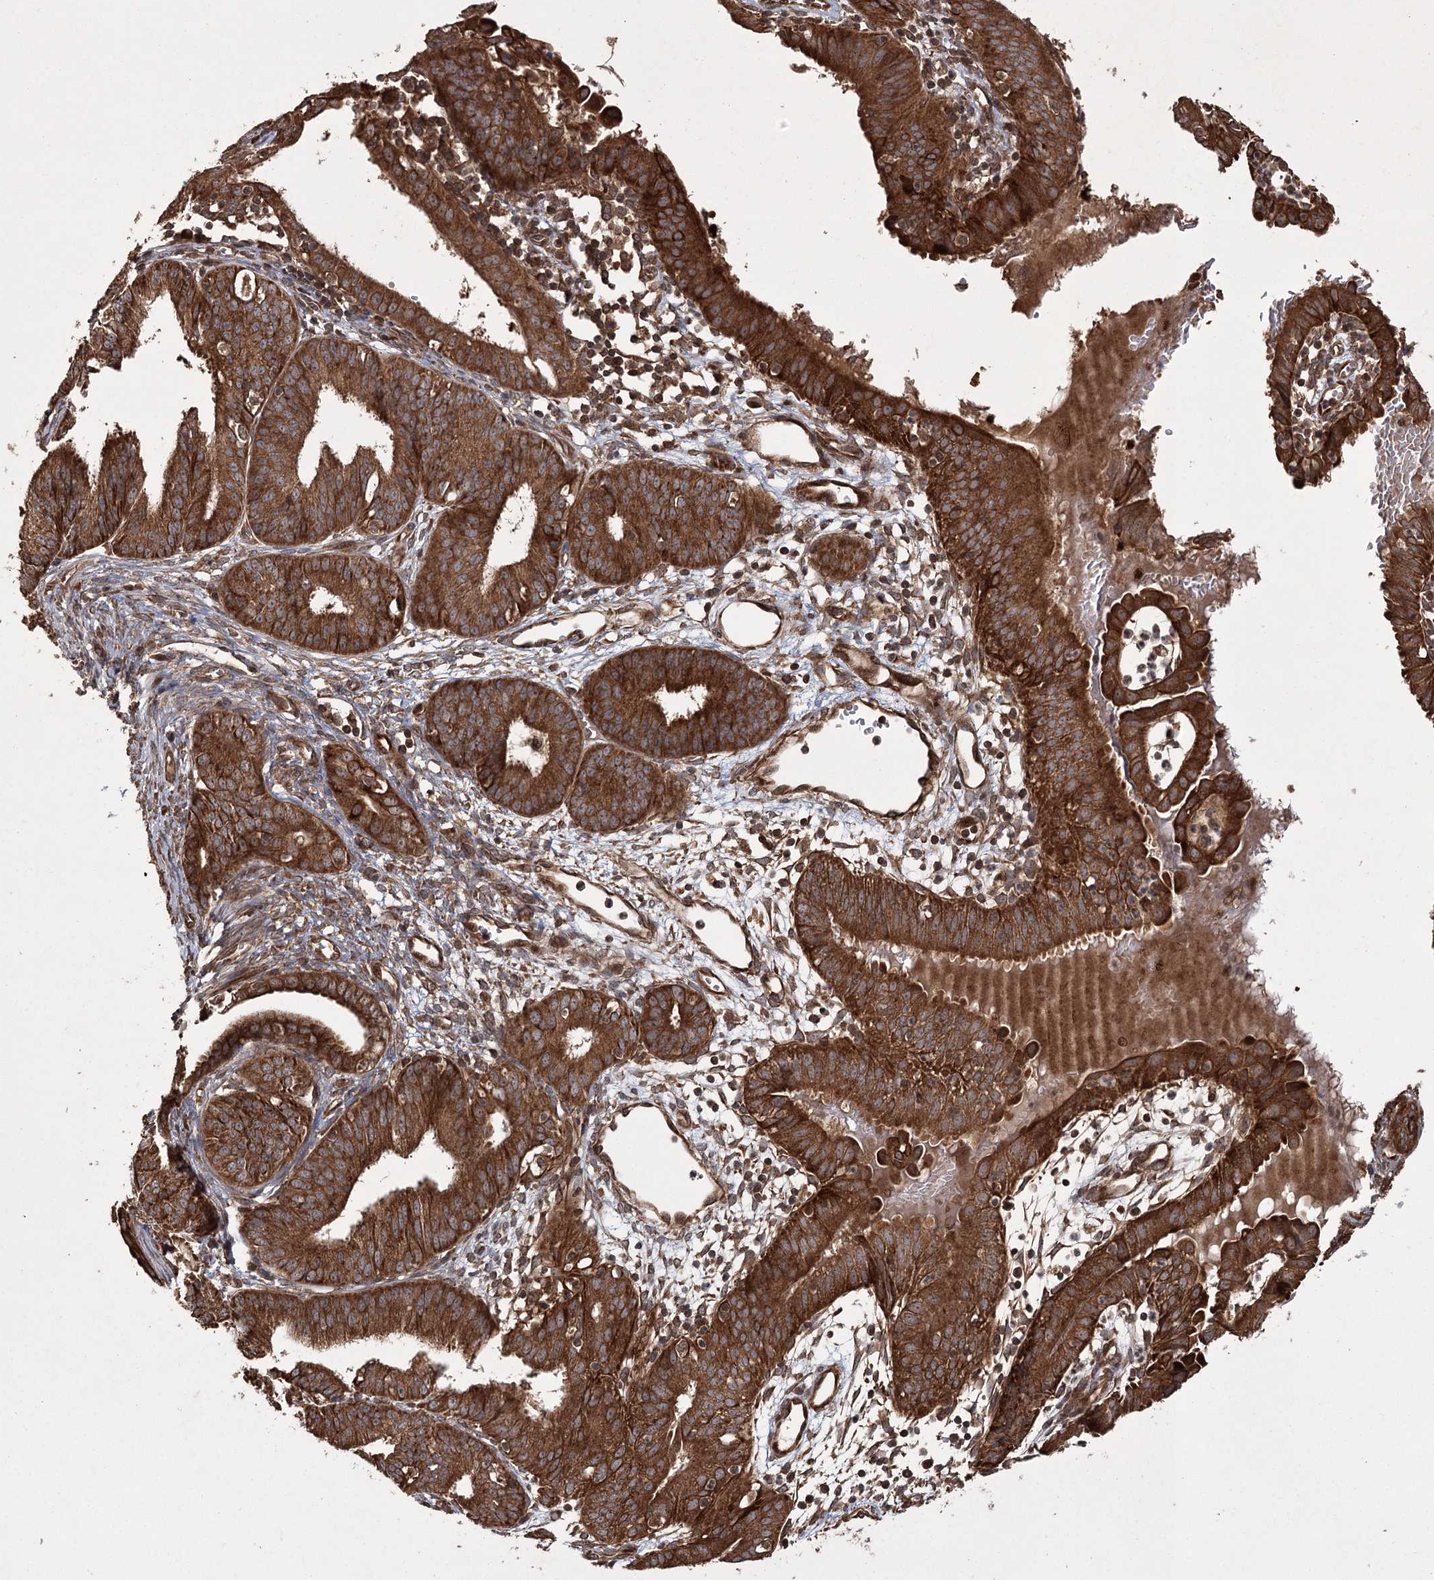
{"staining": {"intensity": "strong", "quantity": ">75%", "location": "cytoplasmic/membranous"}, "tissue": "endometrial cancer", "cell_type": "Tumor cells", "image_type": "cancer", "snomed": [{"axis": "morphology", "description": "Adenocarcinoma, NOS"}, {"axis": "topography", "description": "Endometrium"}], "caption": "This photomicrograph shows immunohistochemistry (IHC) staining of human endometrial adenocarcinoma, with high strong cytoplasmic/membranous staining in approximately >75% of tumor cells.", "gene": "RPAP3", "patient": {"sex": "female", "age": 51}}